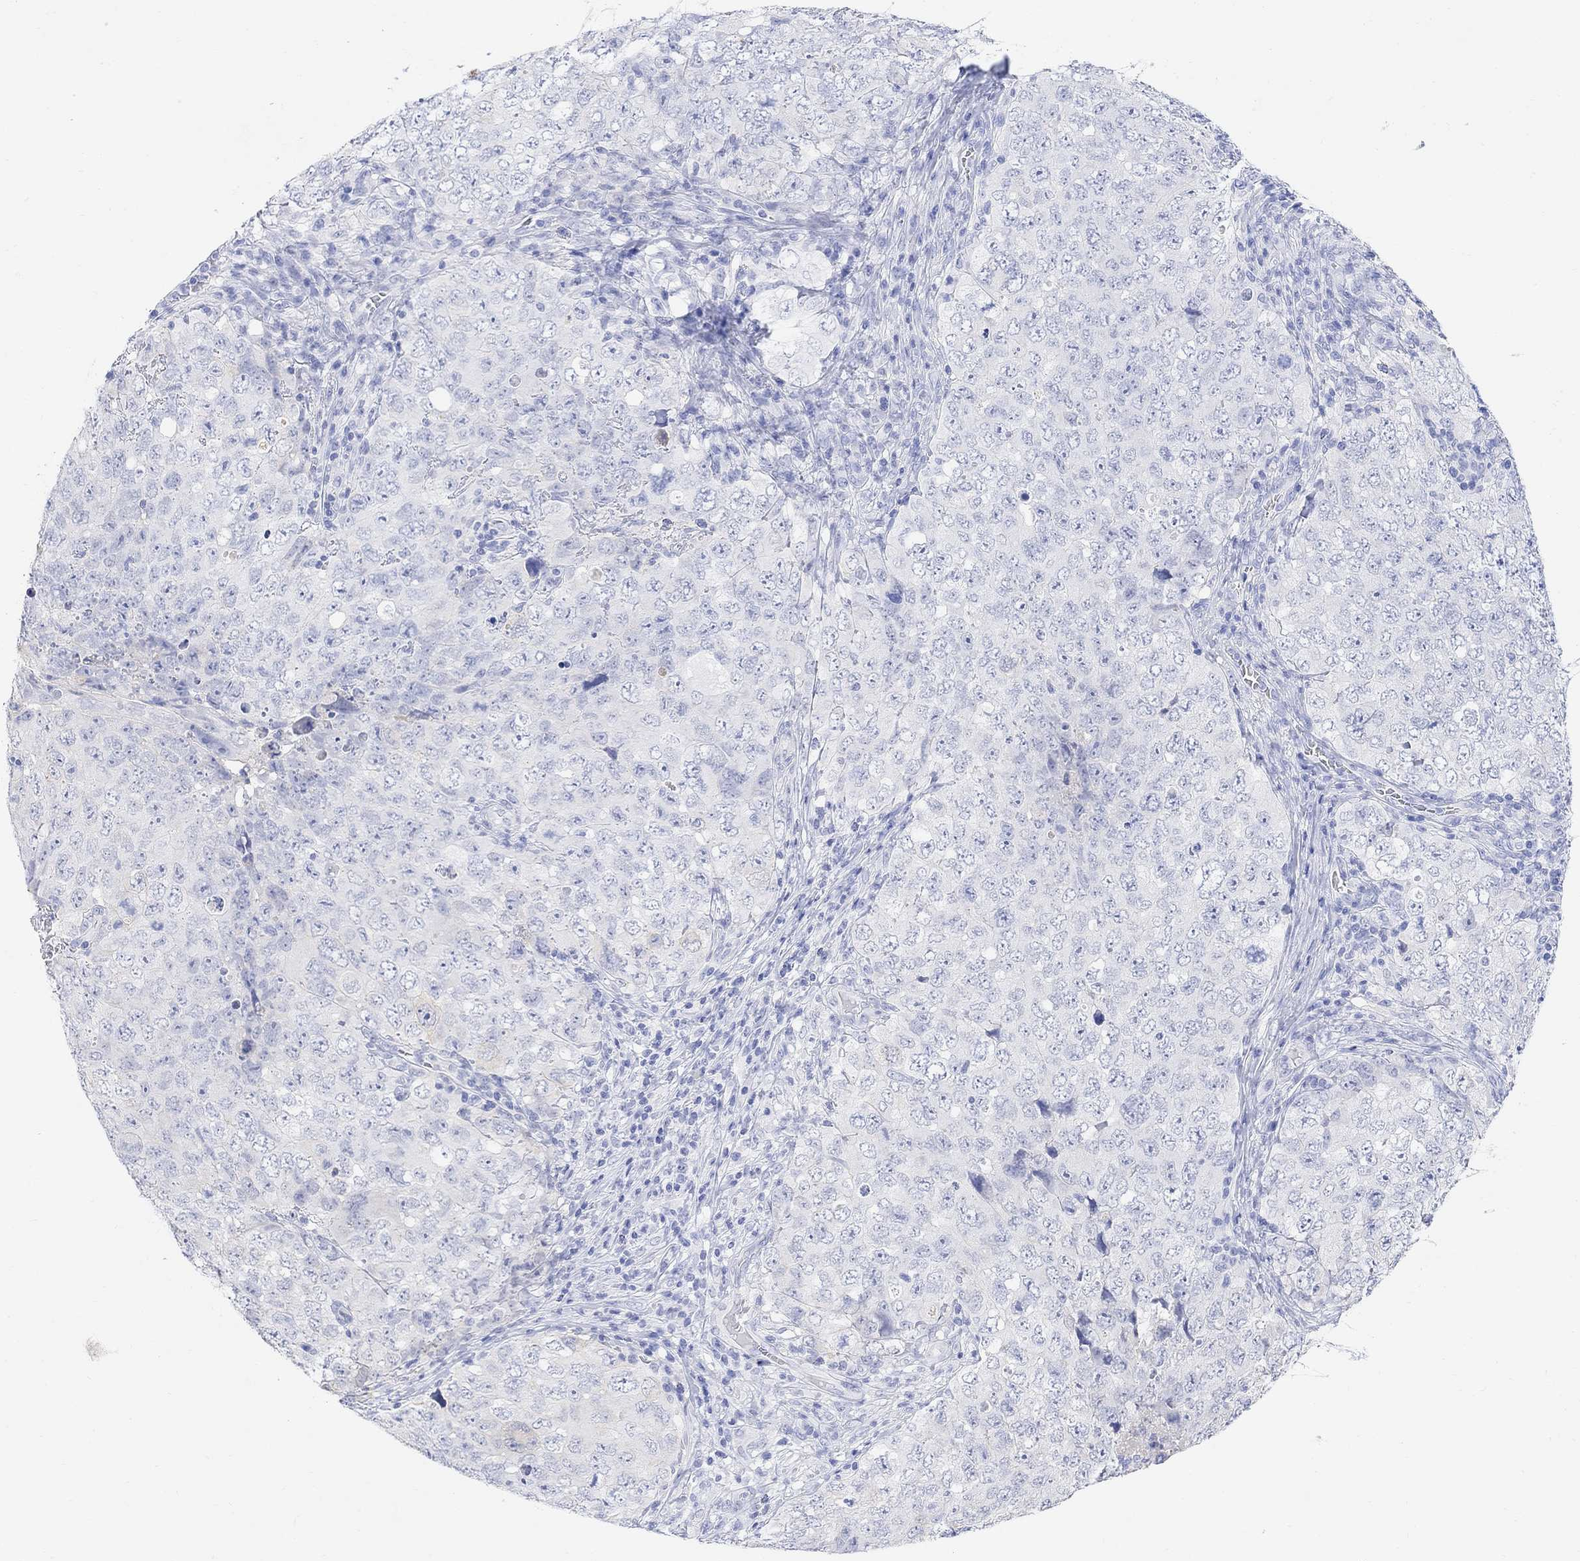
{"staining": {"intensity": "negative", "quantity": "none", "location": "none"}, "tissue": "testis cancer", "cell_type": "Tumor cells", "image_type": "cancer", "snomed": [{"axis": "morphology", "description": "Seminoma, NOS"}, {"axis": "topography", "description": "Testis"}], "caption": "Immunohistochemical staining of human testis cancer (seminoma) displays no significant staining in tumor cells.", "gene": "TYR", "patient": {"sex": "male", "age": 34}}